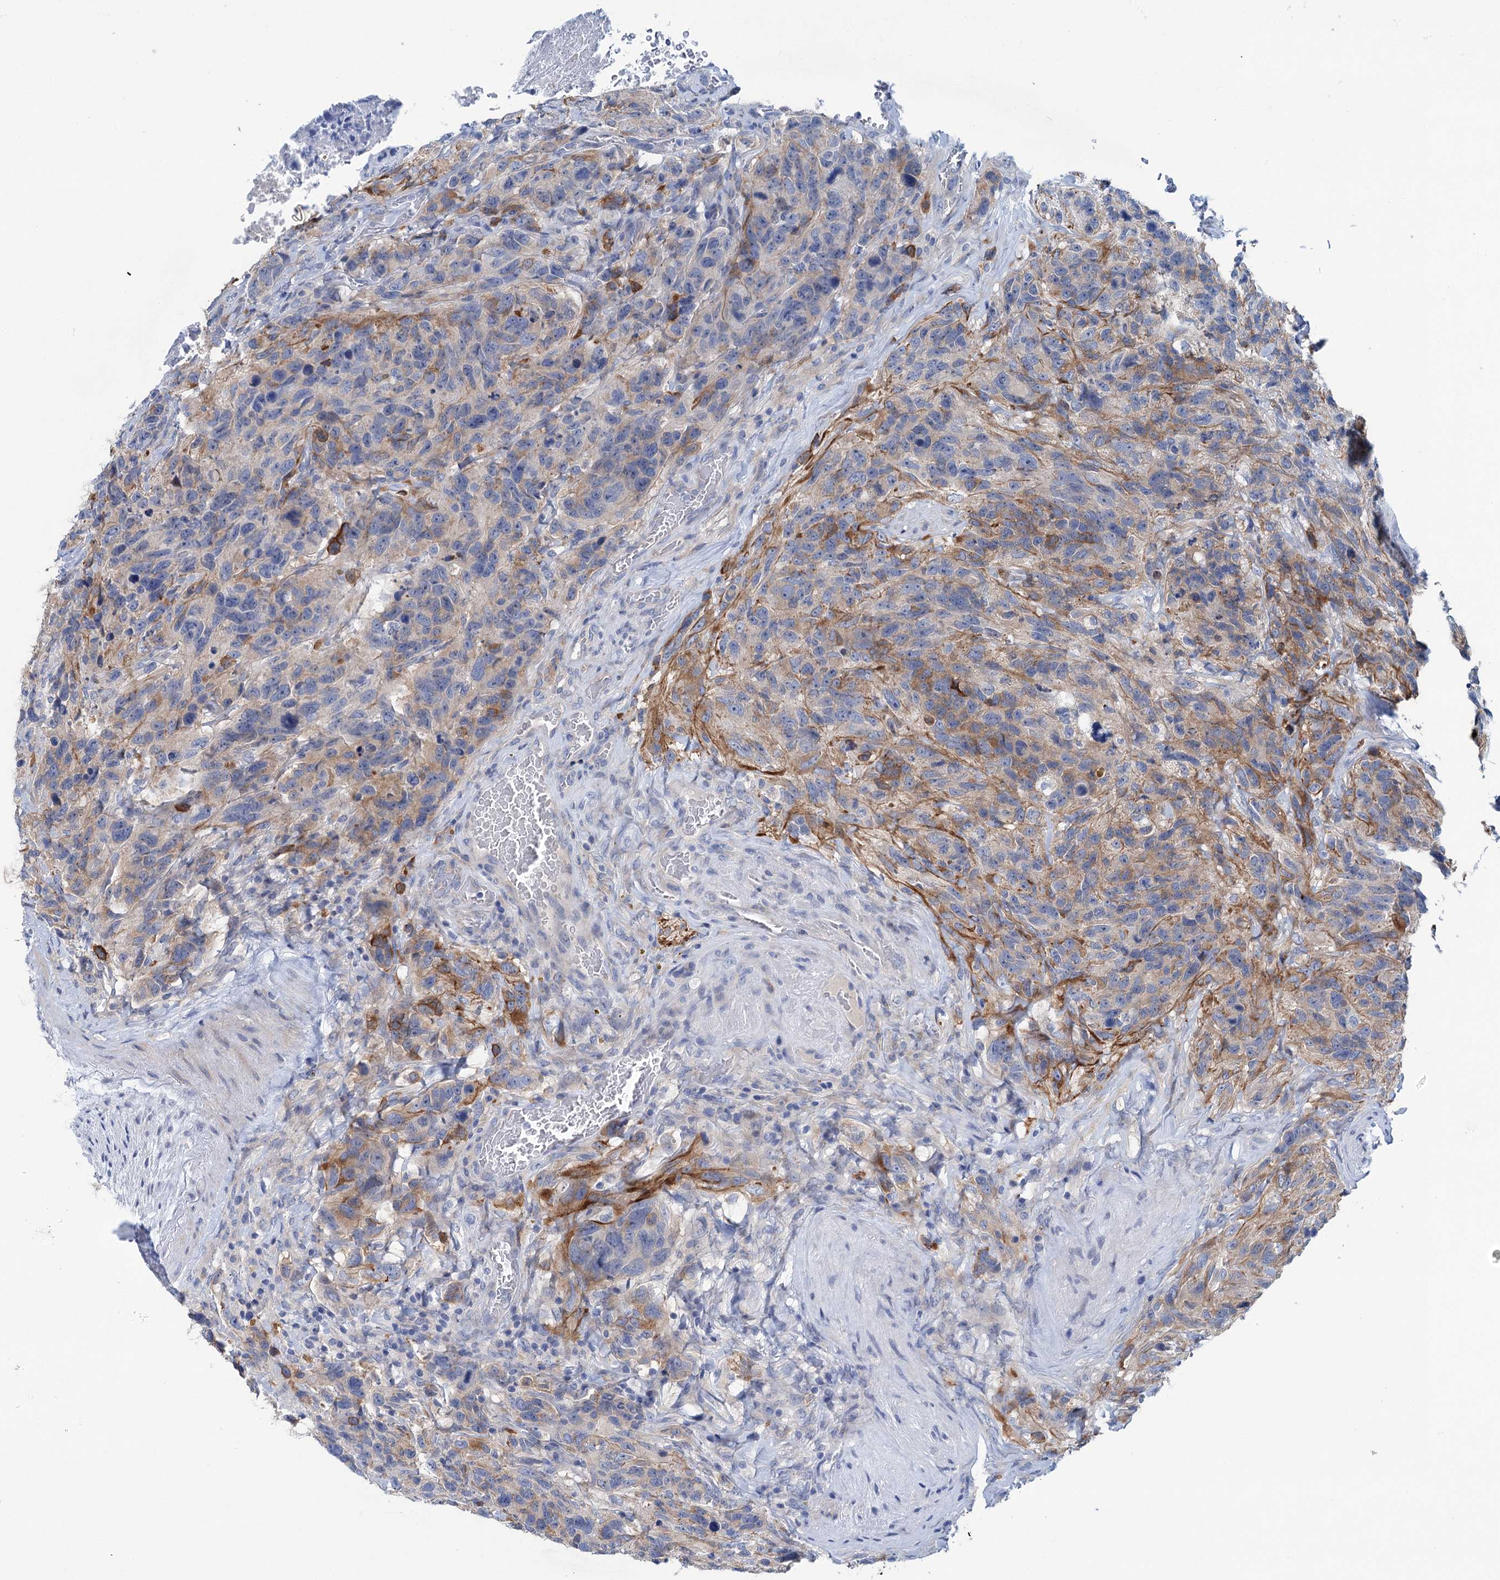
{"staining": {"intensity": "weak", "quantity": "<25%", "location": "cytoplasmic/membranous"}, "tissue": "glioma", "cell_type": "Tumor cells", "image_type": "cancer", "snomed": [{"axis": "morphology", "description": "Glioma, malignant, High grade"}, {"axis": "topography", "description": "Brain"}], "caption": "Immunohistochemistry of glioma exhibits no staining in tumor cells.", "gene": "CHDH", "patient": {"sex": "male", "age": 69}}